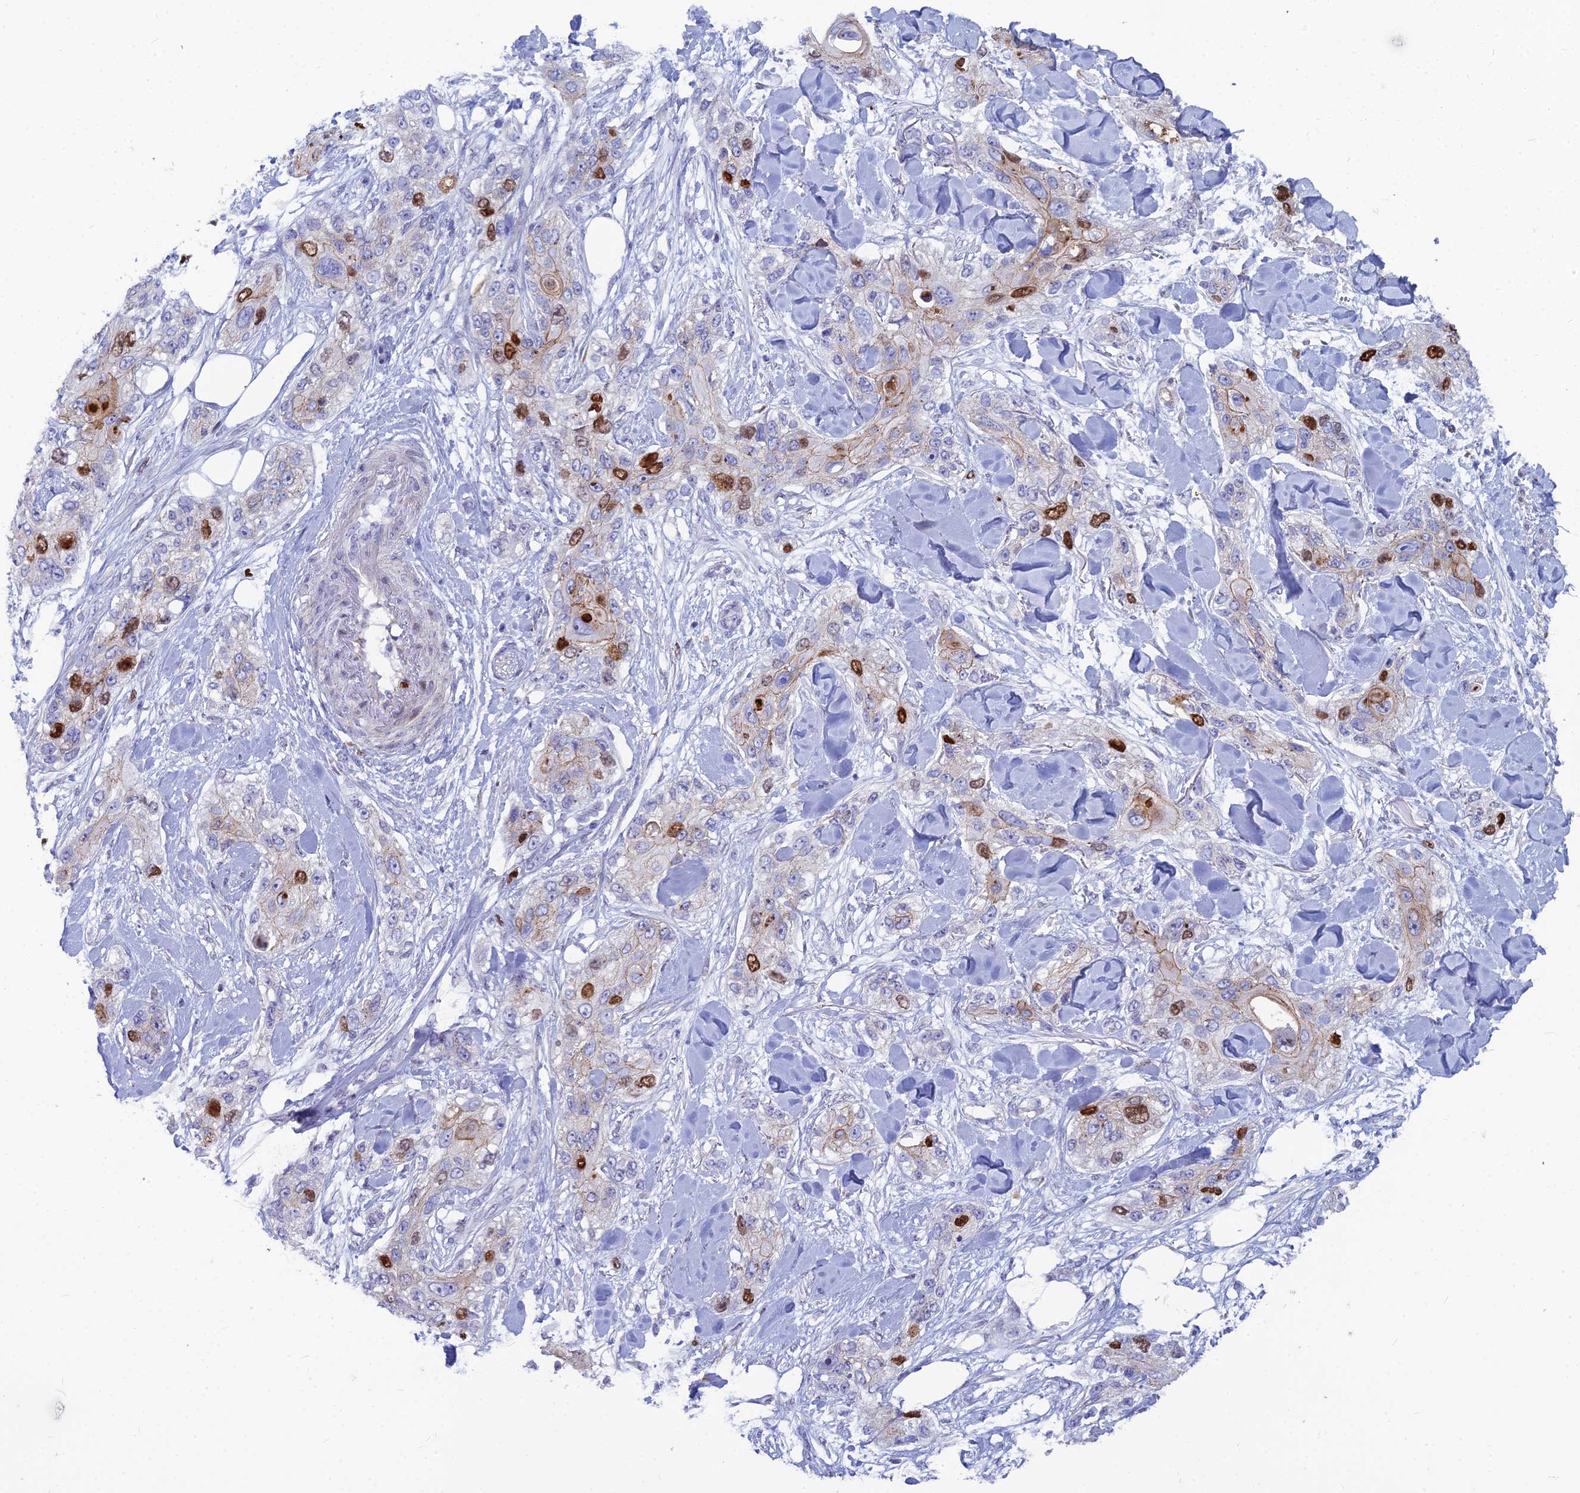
{"staining": {"intensity": "strong", "quantity": "<25%", "location": "nuclear"}, "tissue": "skin cancer", "cell_type": "Tumor cells", "image_type": "cancer", "snomed": [{"axis": "morphology", "description": "Normal tissue, NOS"}, {"axis": "morphology", "description": "Squamous cell carcinoma, NOS"}, {"axis": "topography", "description": "Skin"}], "caption": "Human squamous cell carcinoma (skin) stained with a protein marker exhibits strong staining in tumor cells.", "gene": "NUSAP1", "patient": {"sex": "male", "age": 72}}